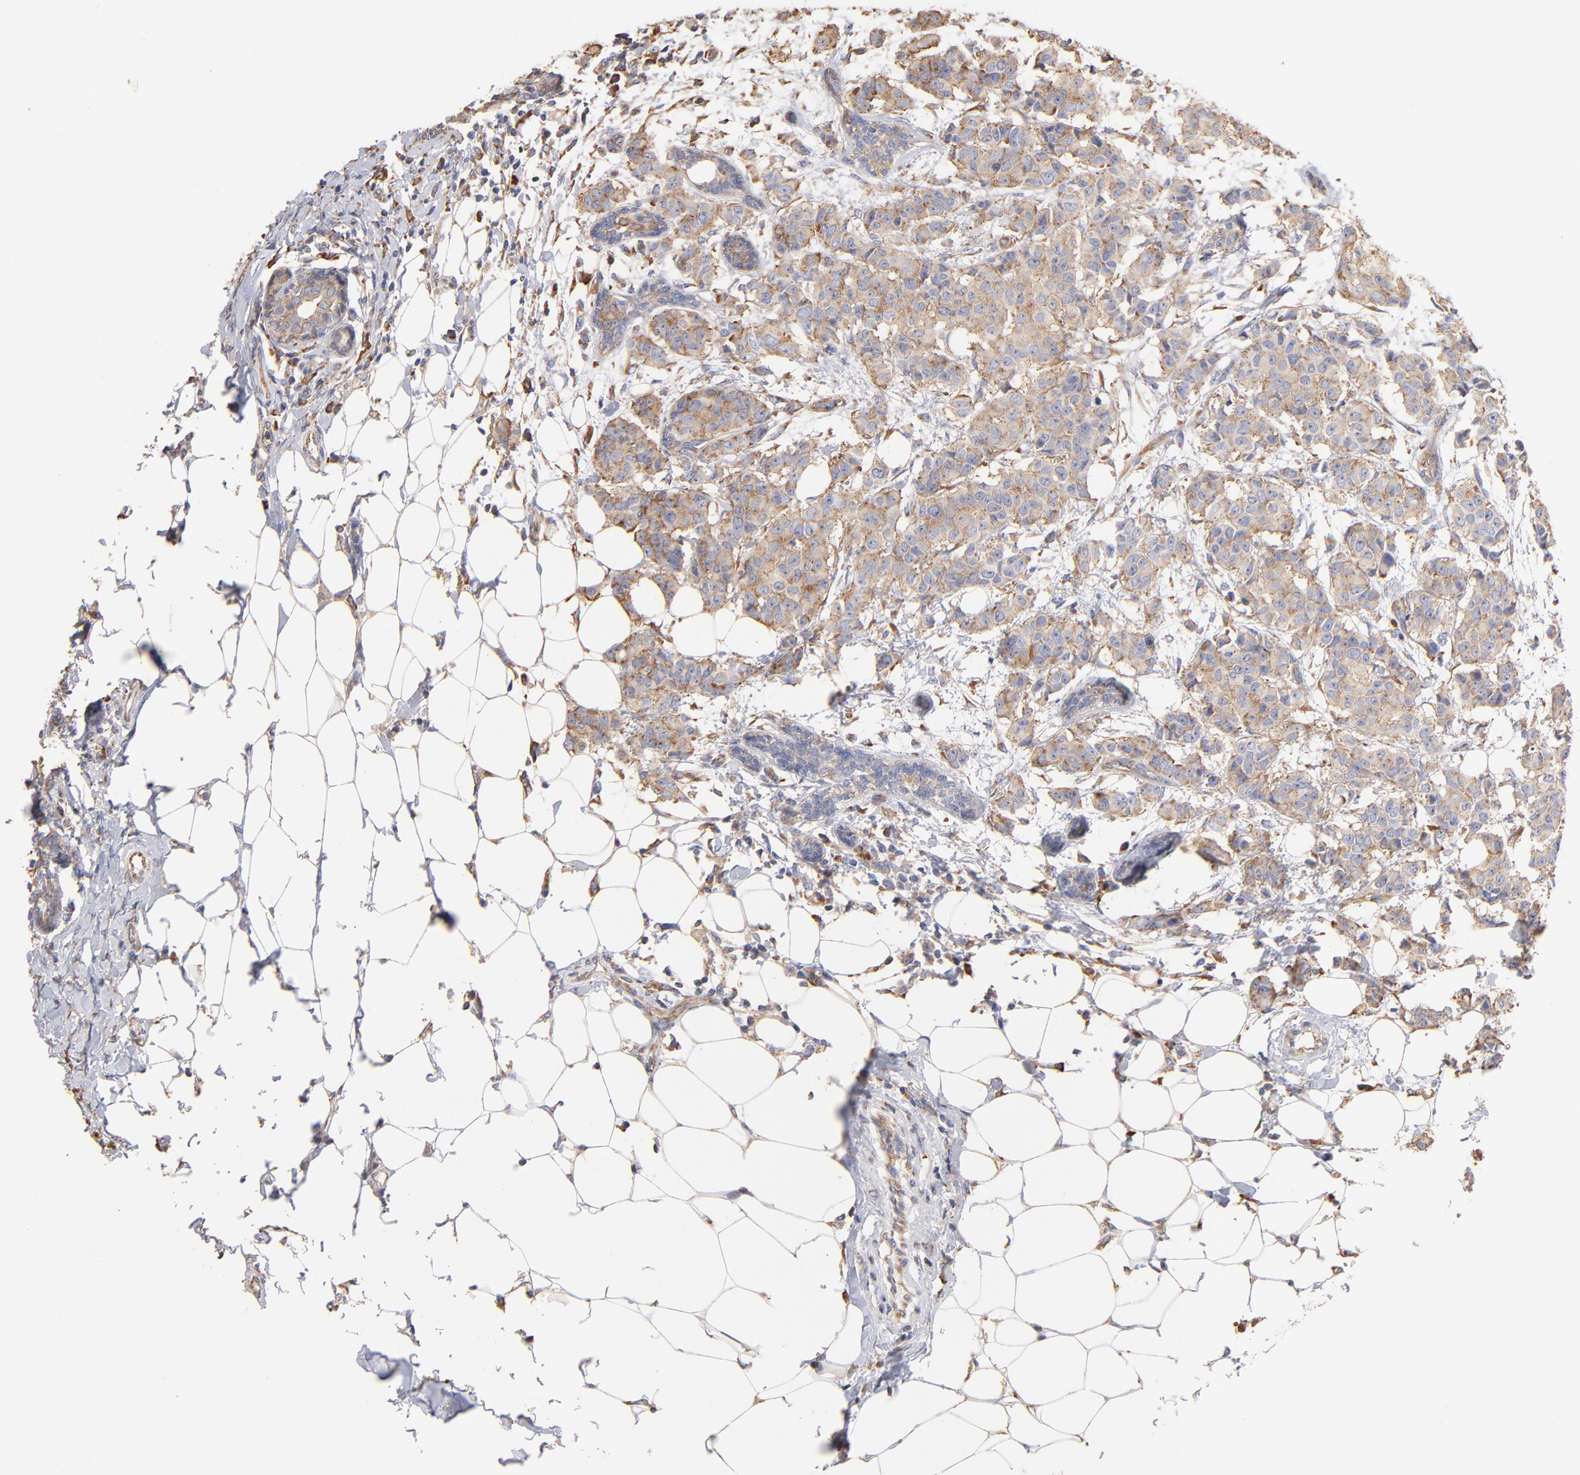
{"staining": {"intensity": "weak", "quantity": ">75%", "location": "cytoplasmic/membranous"}, "tissue": "breast cancer", "cell_type": "Tumor cells", "image_type": "cancer", "snomed": [{"axis": "morphology", "description": "Duct carcinoma"}, {"axis": "topography", "description": "Breast"}], "caption": "Breast intraductal carcinoma tissue exhibits weak cytoplasmic/membranous positivity in approximately >75% of tumor cells", "gene": "RPL9", "patient": {"sex": "female", "age": 40}}